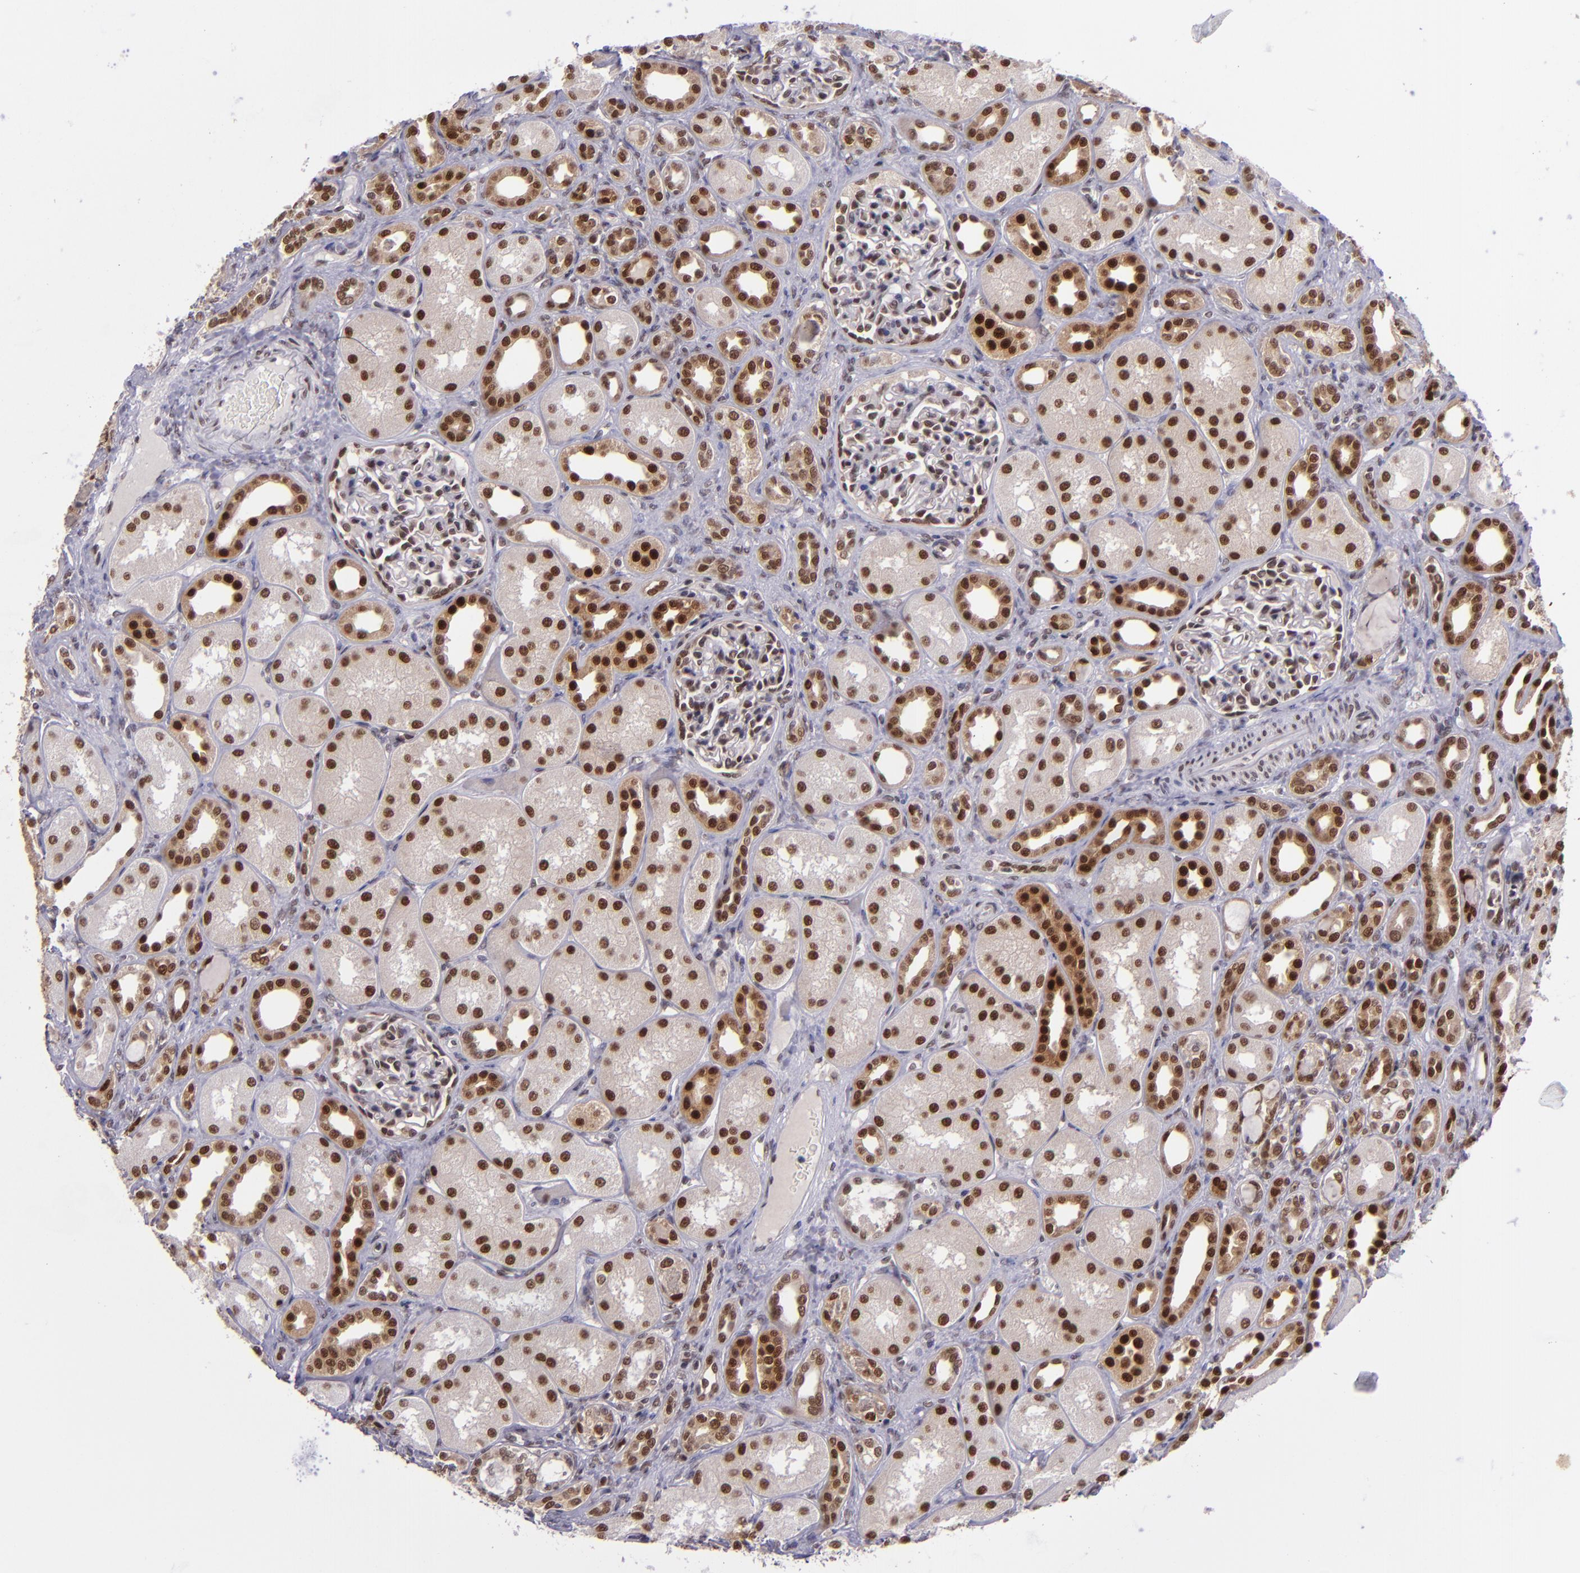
{"staining": {"intensity": "weak", "quantity": "25%-75%", "location": "nuclear"}, "tissue": "kidney", "cell_type": "Cells in glomeruli", "image_type": "normal", "snomed": [{"axis": "morphology", "description": "Normal tissue, NOS"}, {"axis": "topography", "description": "Kidney"}], "caption": "A photomicrograph showing weak nuclear expression in about 25%-75% of cells in glomeruli in unremarkable kidney, as visualized by brown immunohistochemical staining.", "gene": "BAG1", "patient": {"sex": "male", "age": 7}}